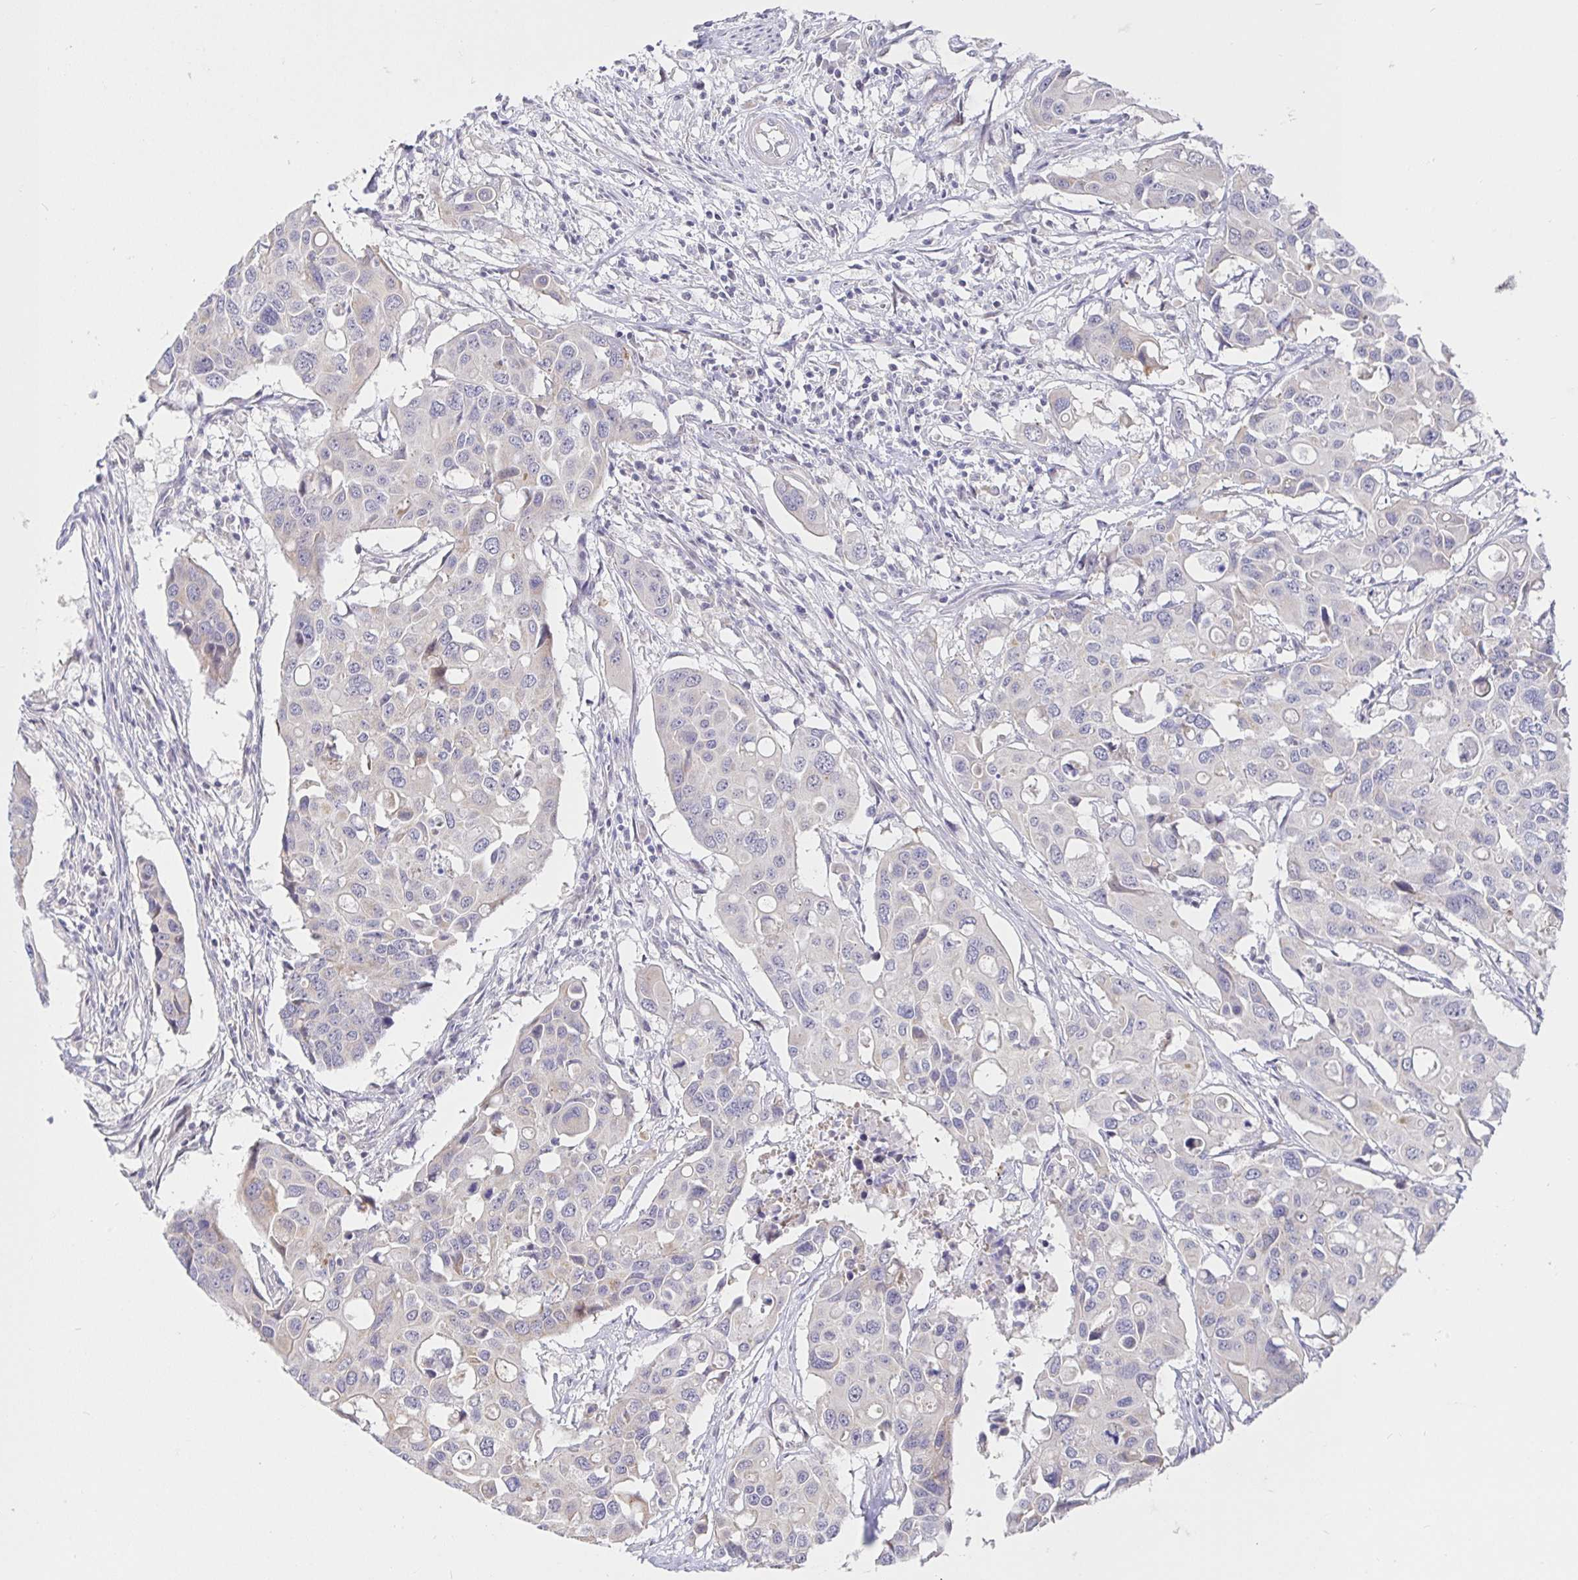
{"staining": {"intensity": "negative", "quantity": "none", "location": "none"}, "tissue": "colorectal cancer", "cell_type": "Tumor cells", "image_type": "cancer", "snomed": [{"axis": "morphology", "description": "Adenocarcinoma, NOS"}, {"axis": "topography", "description": "Colon"}], "caption": "There is no significant expression in tumor cells of adenocarcinoma (colorectal).", "gene": "CIT", "patient": {"sex": "male", "age": 77}}